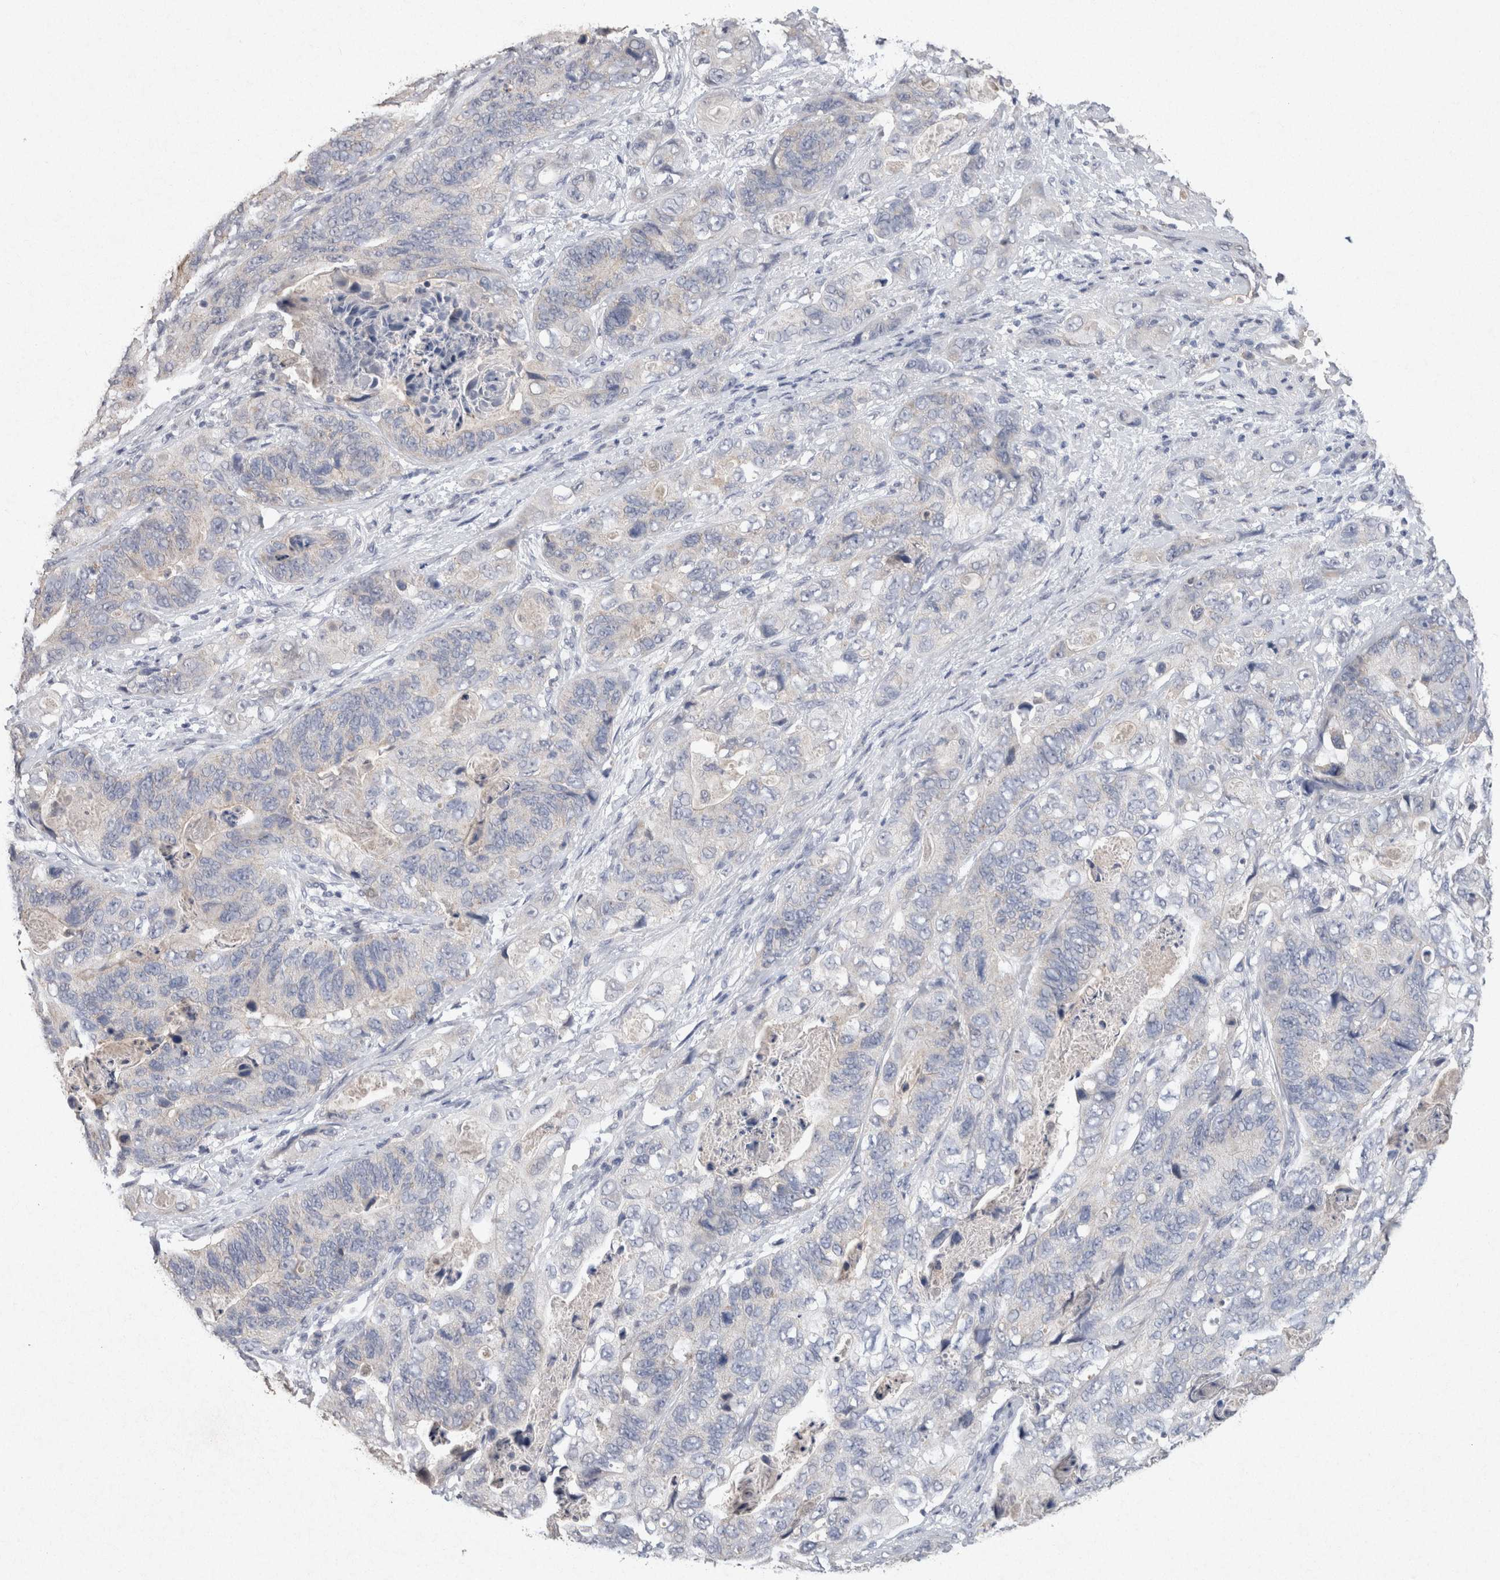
{"staining": {"intensity": "negative", "quantity": "none", "location": "none"}, "tissue": "stomach cancer", "cell_type": "Tumor cells", "image_type": "cancer", "snomed": [{"axis": "morphology", "description": "Adenocarcinoma, NOS"}, {"axis": "topography", "description": "Stomach"}], "caption": "Tumor cells are negative for brown protein staining in stomach cancer.", "gene": "FABP7", "patient": {"sex": "female", "age": 89}}